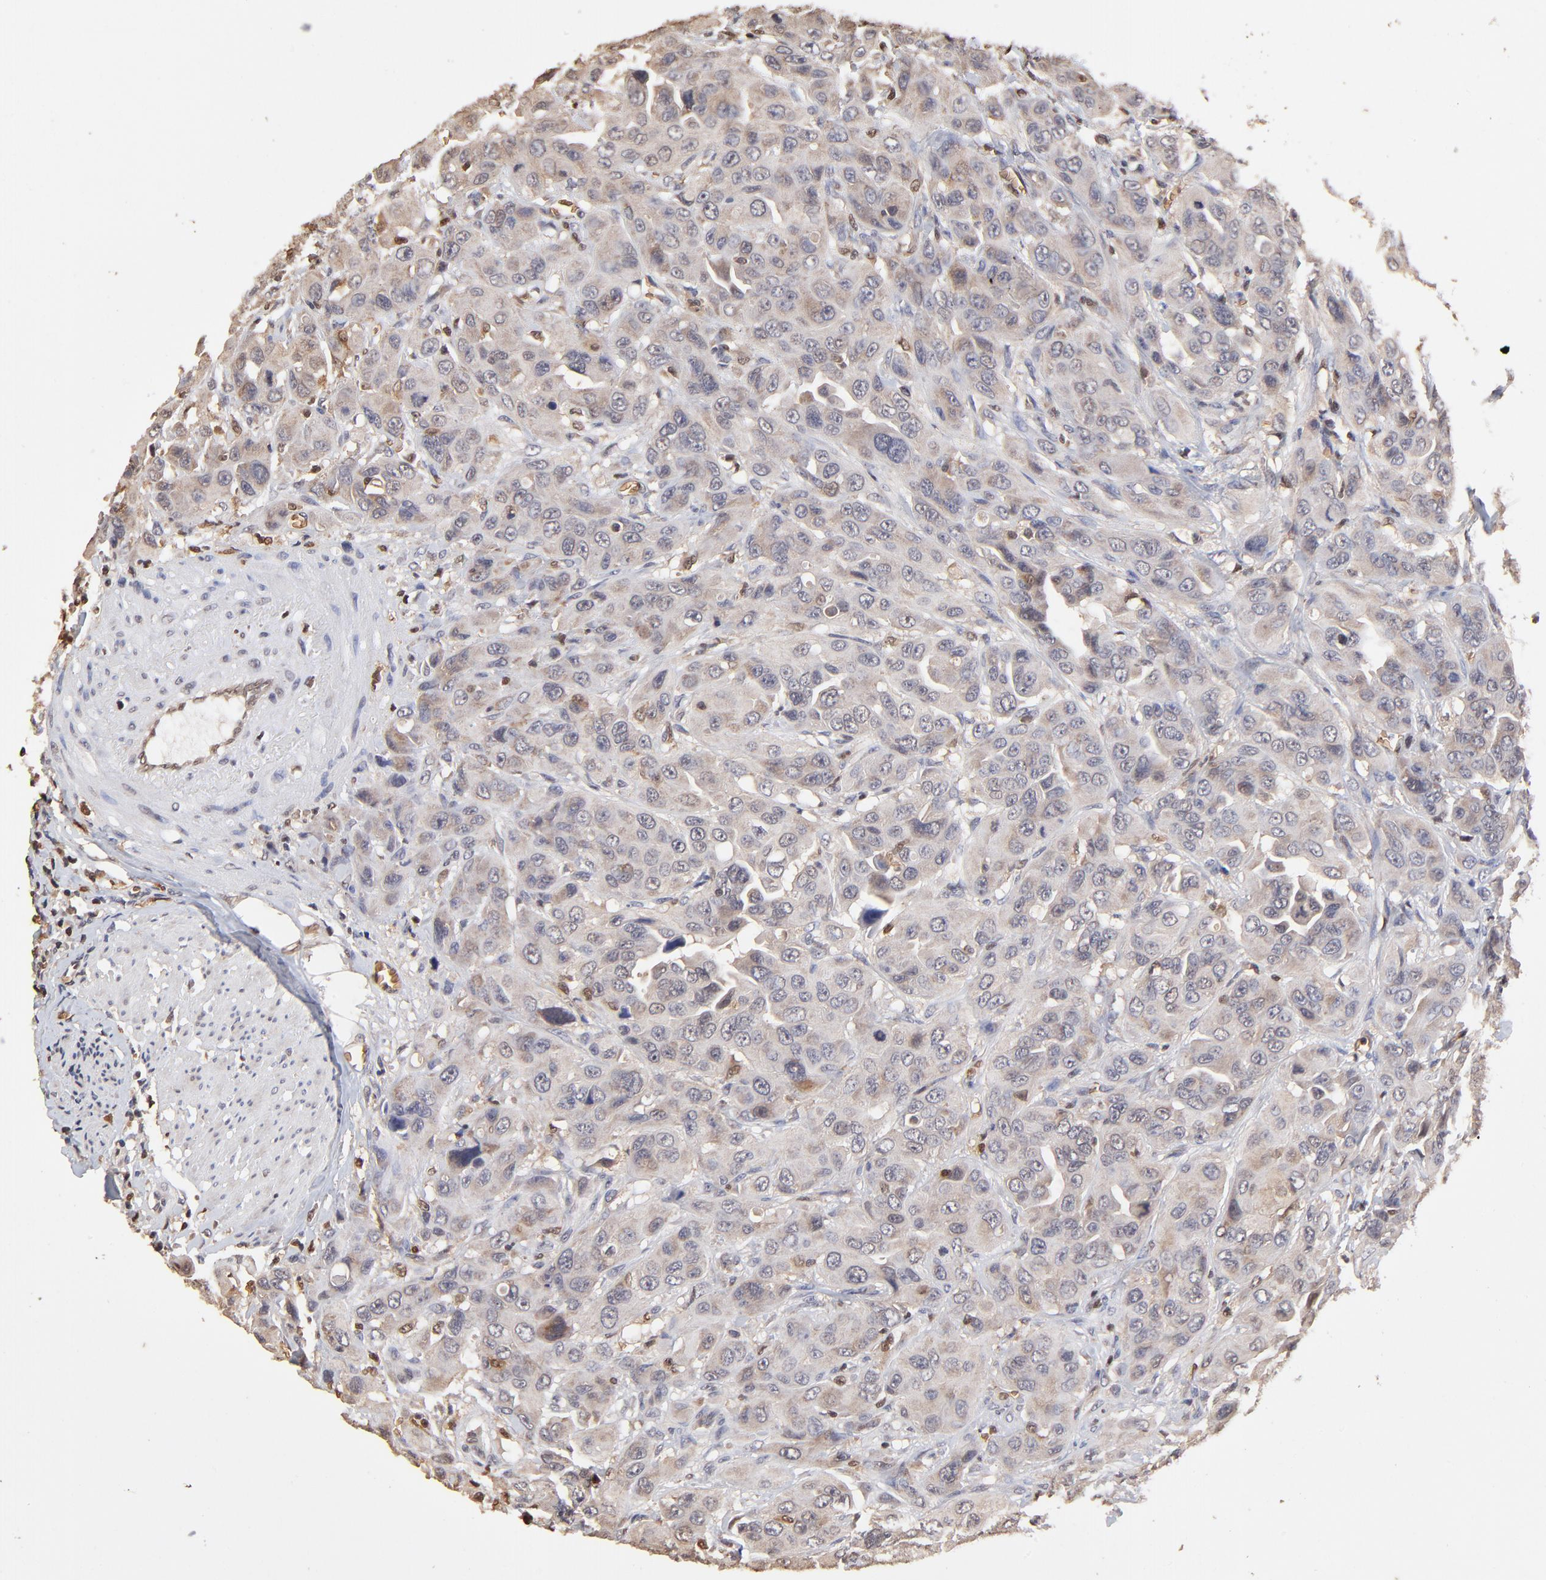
{"staining": {"intensity": "weak", "quantity": ">75%", "location": "cytoplasmic/membranous"}, "tissue": "urothelial cancer", "cell_type": "Tumor cells", "image_type": "cancer", "snomed": [{"axis": "morphology", "description": "Urothelial carcinoma, High grade"}, {"axis": "topography", "description": "Urinary bladder"}], "caption": "An image showing weak cytoplasmic/membranous expression in about >75% of tumor cells in urothelial cancer, as visualized by brown immunohistochemical staining.", "gene": "CASP1", "patient": {"sex": "male", "age": 73}}